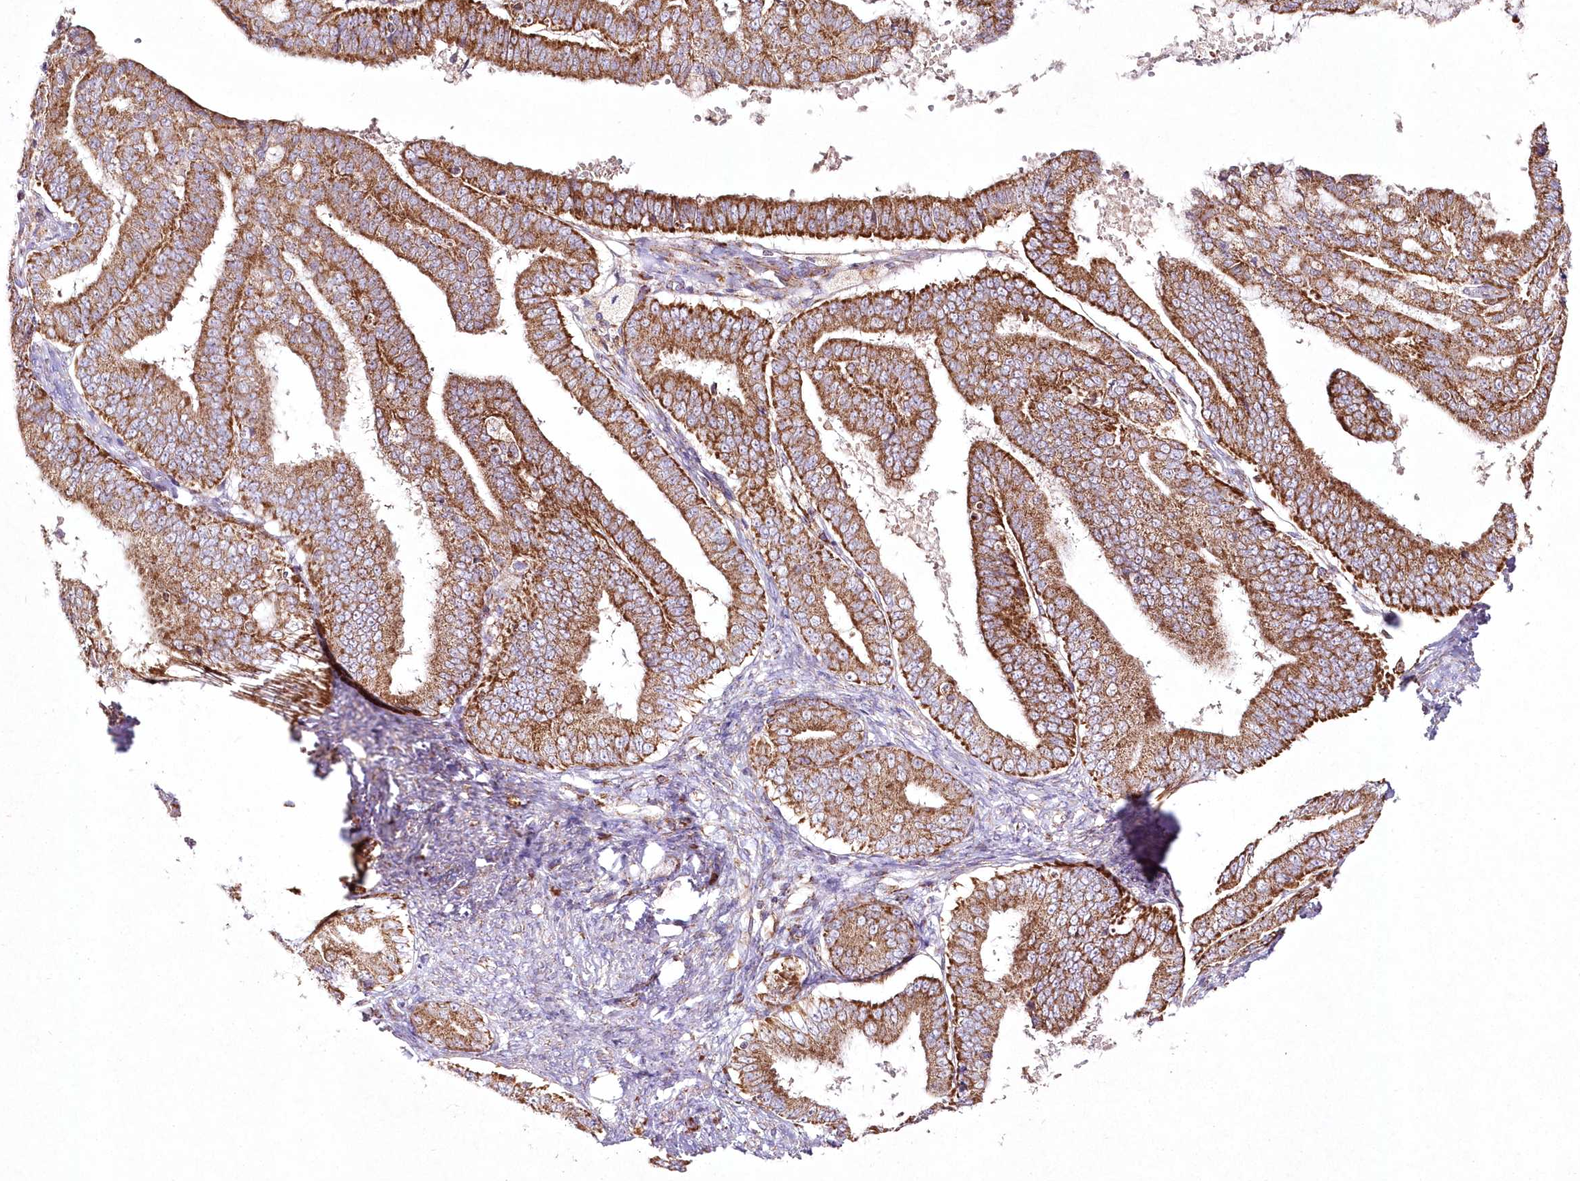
{"staining": {"intensity": "strong", "quantity": ">75%", "location": "cytoplasmic/membranous"}, "tissue": "endometrial cancer", "cell_type": "Tumor cells", "image_type": "cancer", "snomed": [{"axis": "morphology", "description": "Adenocarcinoma, NOS"}, {"axis": "topography", "description": "Endometrium"}], "caption": "Protein staining reveals strong cytoplasmic/membranous expression in about >75% of tumor cells in endometrial cancer (adenocarcinoma).", "gene": "DNA2", "patient": {"sex": "female", "age": 63}}